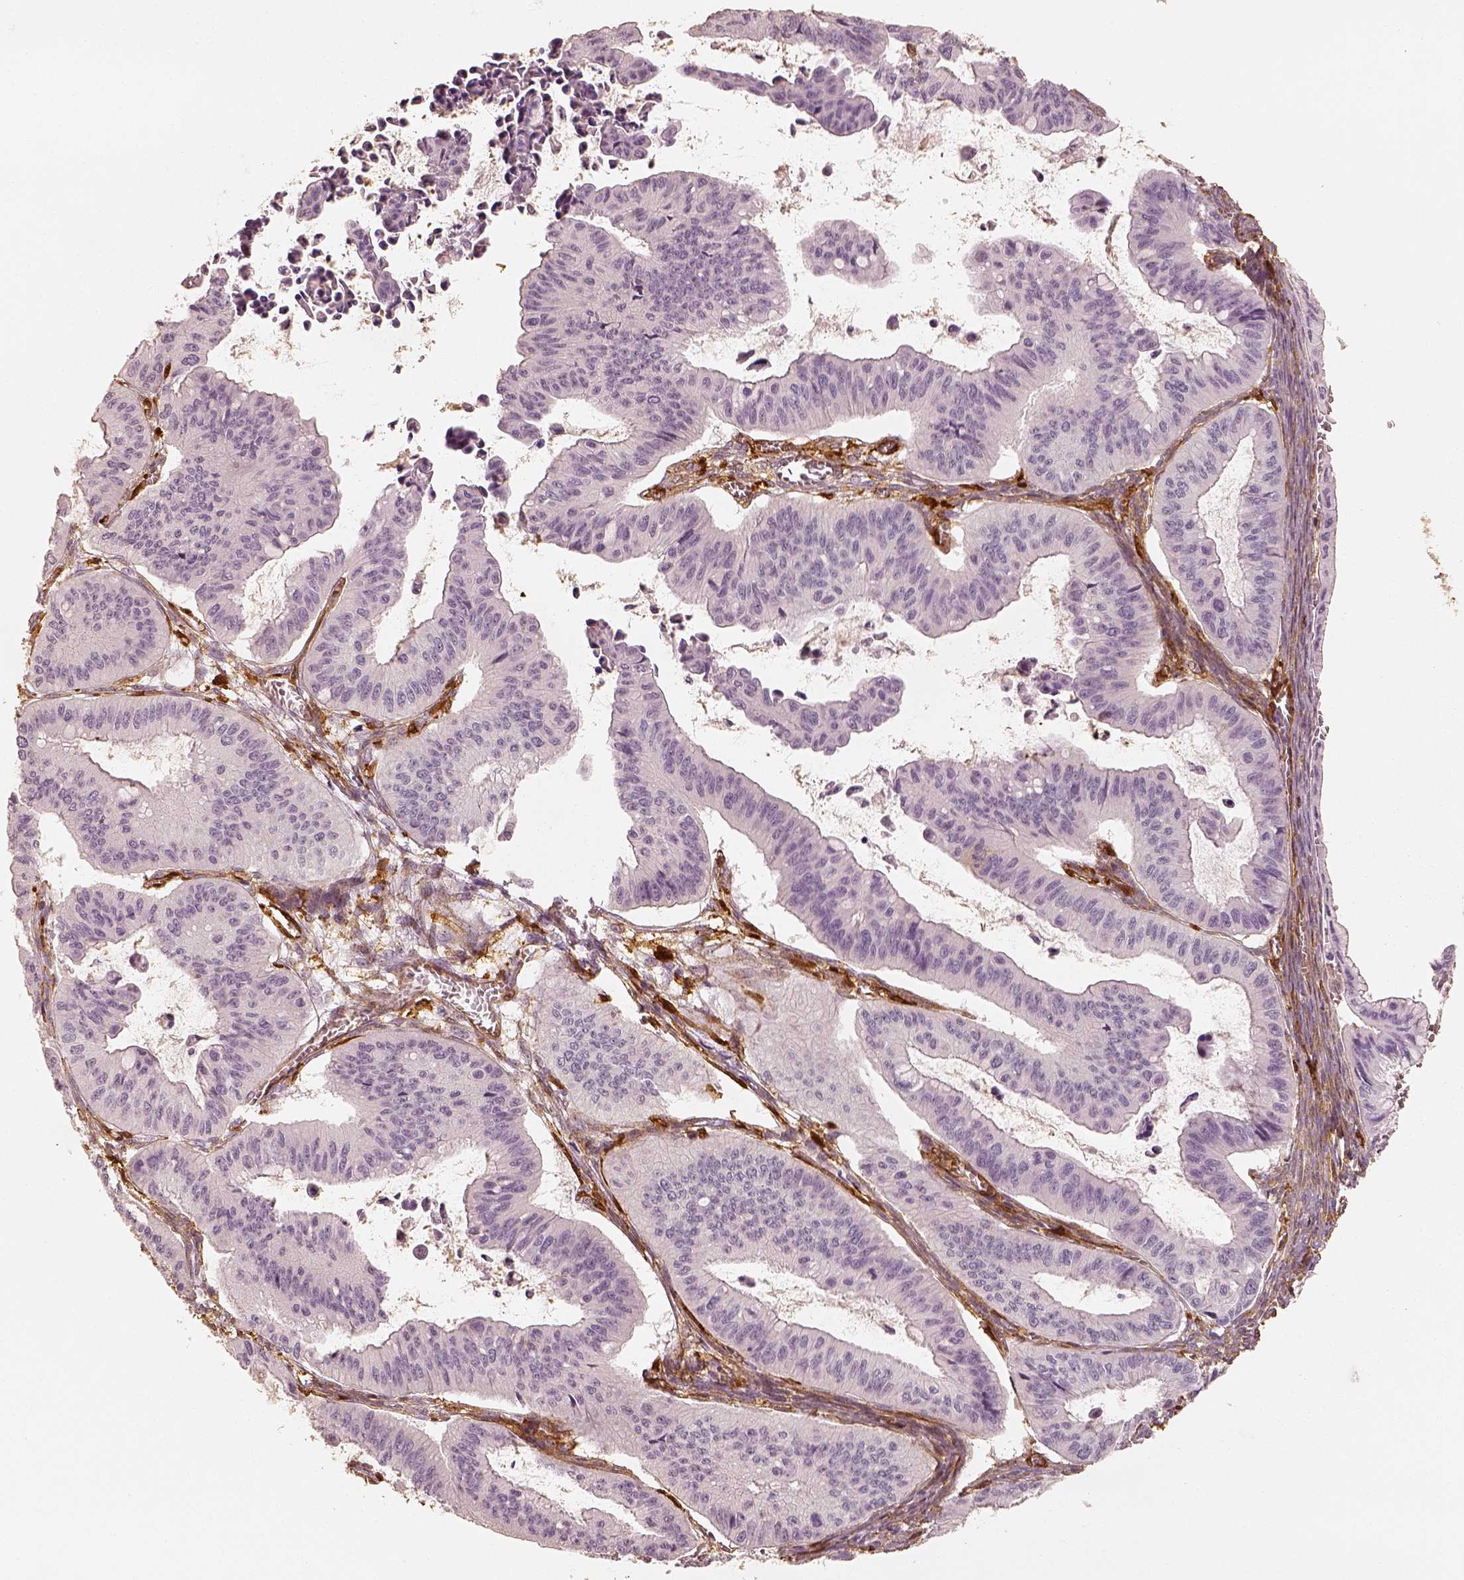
{"staining": {"intensity": "negative", "quantity": "none", "location": "none"}, "tissue": "ovarian cancer", "cell_type": "Tumor cells", "image_type": "cancer", "snomed": [{"axis": "morphology", "description": "Cystadenocarcinoma, mucinous, NOS"}, {"axis": "topography", "description": "Ovary"}], "caption": "A micrograph of ovarian mucinous cystadenocarcinoma stained for a protein demonstrates no brown staining in tumor cells.", "gene": "FSCN1", "patient": {"sex": "female", "age": 72}}